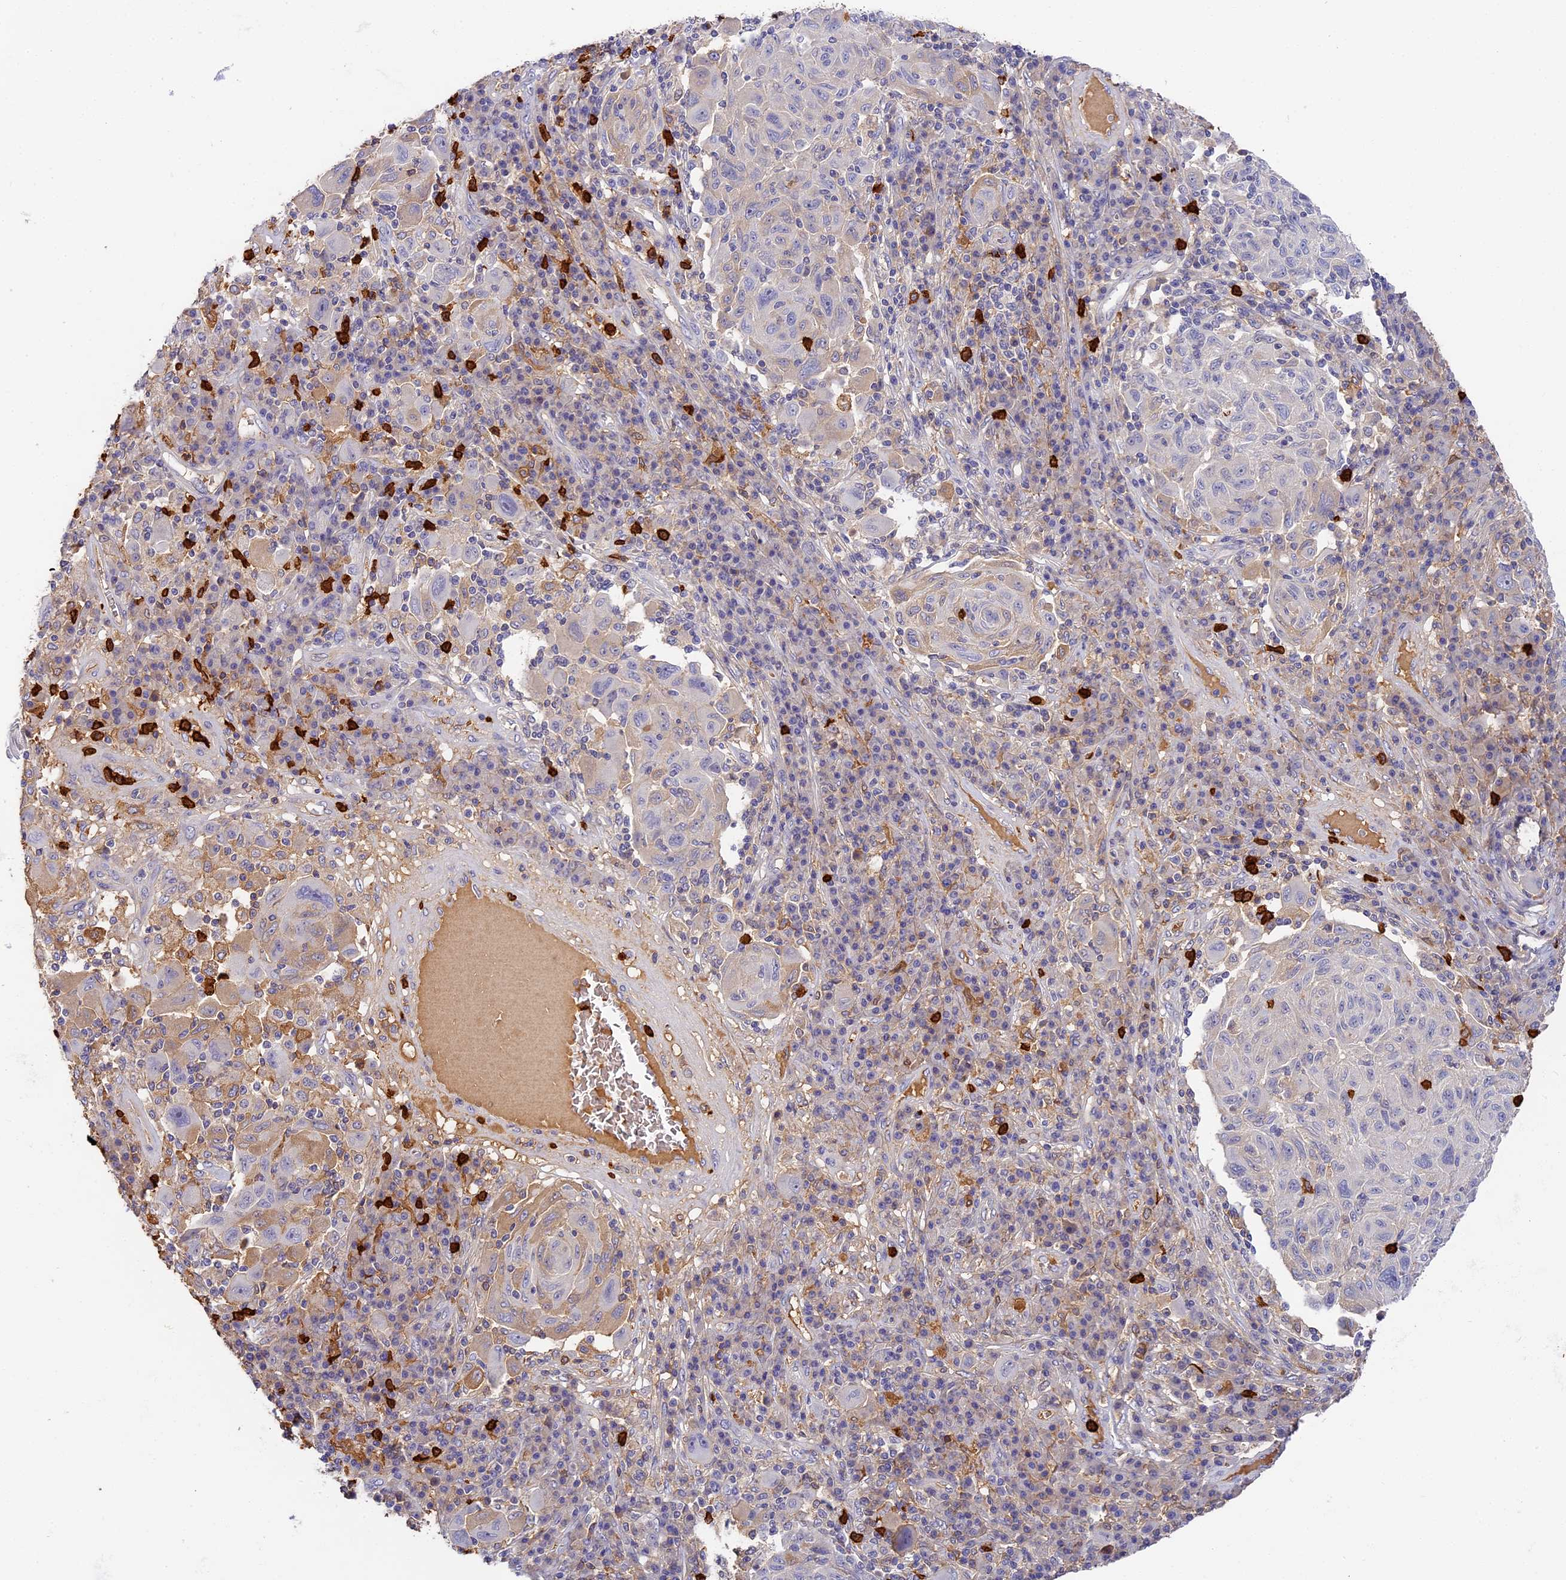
{"staining": {"intensity": "weak", "quantity": "<25%", "location": "cytoplasmic/membranous"}, "tissue": "melanoma", "cell_type": "Tumor cells", "image_type": "cancer", "snomed": [{"axis": "morphology", "description": "Malignant melanoma, NOS"}, {"axis": "topography", "description": "Skin"}], "caption": "The IHC micrograph has no significant expression in tumor cells of melanoma tissue.", "gene": "ADGRD1", "patient": {"sex": "male", "age": 53}}